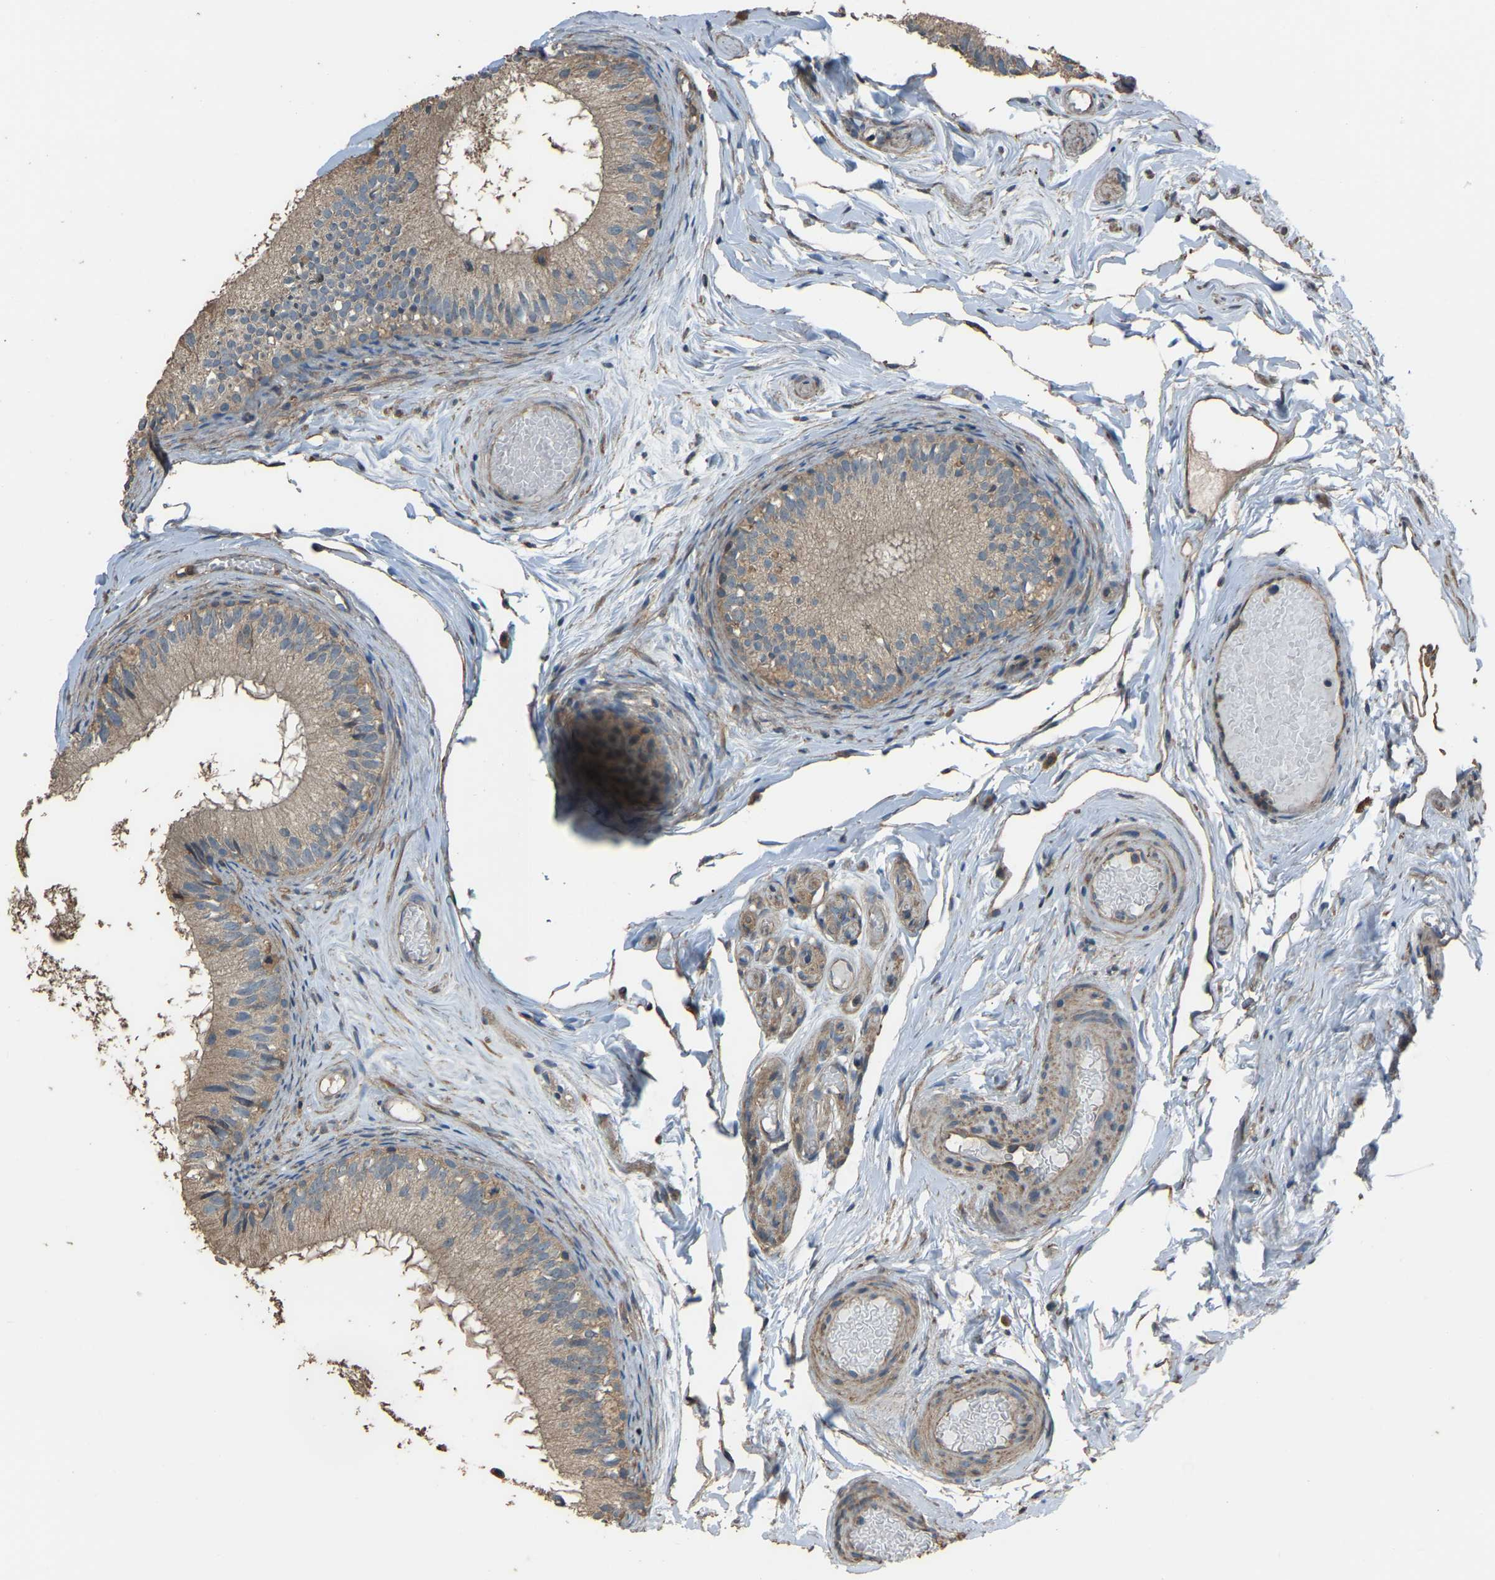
{"staining": {"intensity": "weak", "quantity": "25%-75%", "location": "cytoplasmic/membranous"}, "tissue": "epididymis", "cell_type": "Glandular cells", "image_type": "normal", "snomed": [{"axis": "morphology", "description": "Normal tissue, NOS"}, {"axis": "topography", "description": "Epididymis"}], "caption": "Unremarkable epididymis was stained to show a protein in brown. There is low levels of weak cytoplasmic/membranous positivity in about 25%-75% of glandular cells.", "gene": "SLC4A2", "patient": {"sex": "male", "age": 46}}